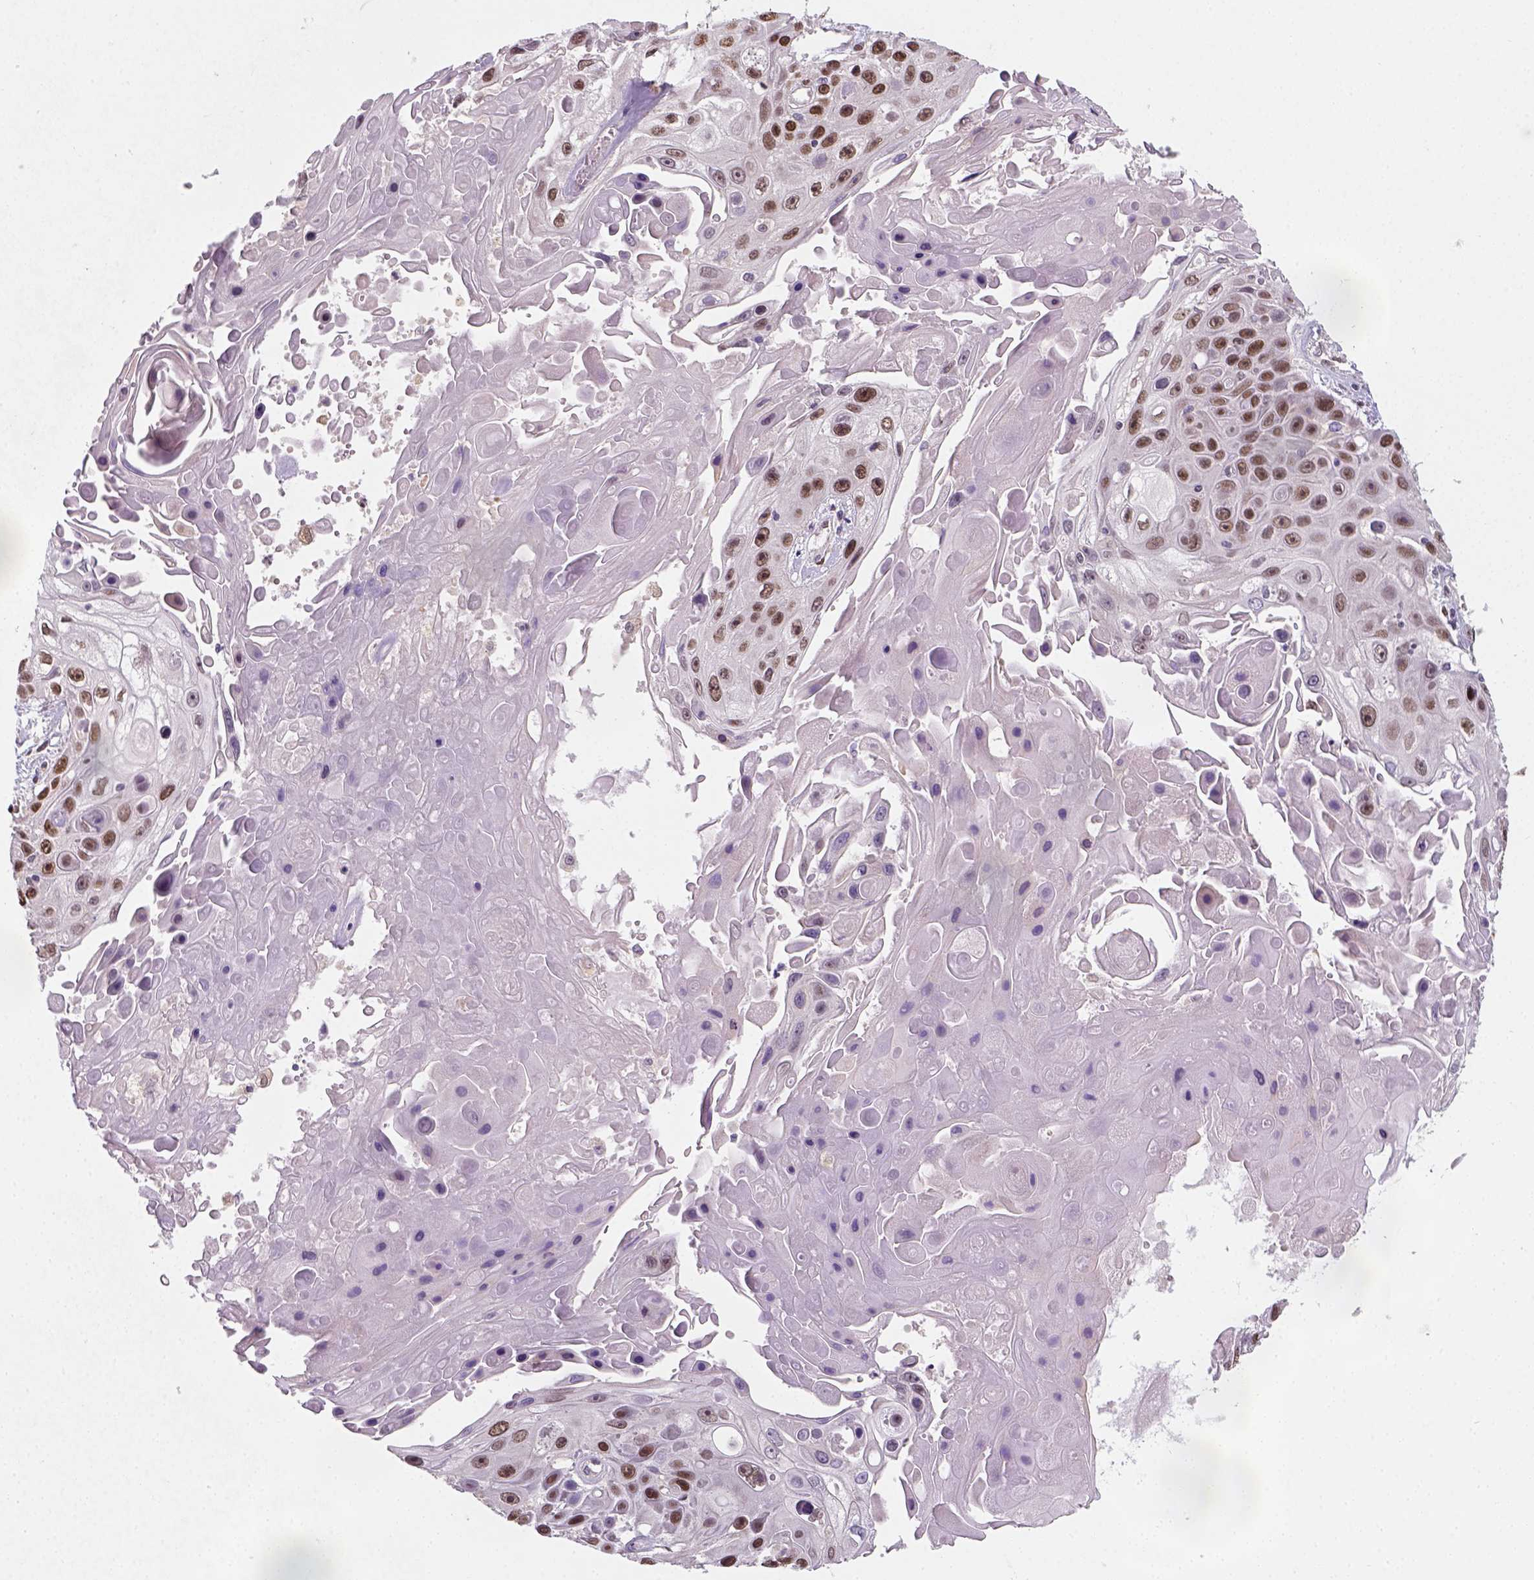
{"staining": {"intensity": "moderate", "quantity": ">75%", "location": "nuclear"}, "tissue": "skin cancer", "cell_type": "Tumor cells", "image_type": "cancer", "snomed": [{"axis": "morphology", "description": "Squamous cell carcinoma, NOS"}, {"axis": "topography", "description": "Skin"}], "caption": "A high-resolution photomicrograph shows immunohistochemistry staining of squamous cell carcinoma (skin), which shows moderate nuclear positivity in approximately >75% of tumor cells. (DAB (3,3'-diaminobenzidine) = brown stain, brightfield microscopy at high magnification).", "gene": "C1orf112", "patient": {"sex": "male", "age": 82}}